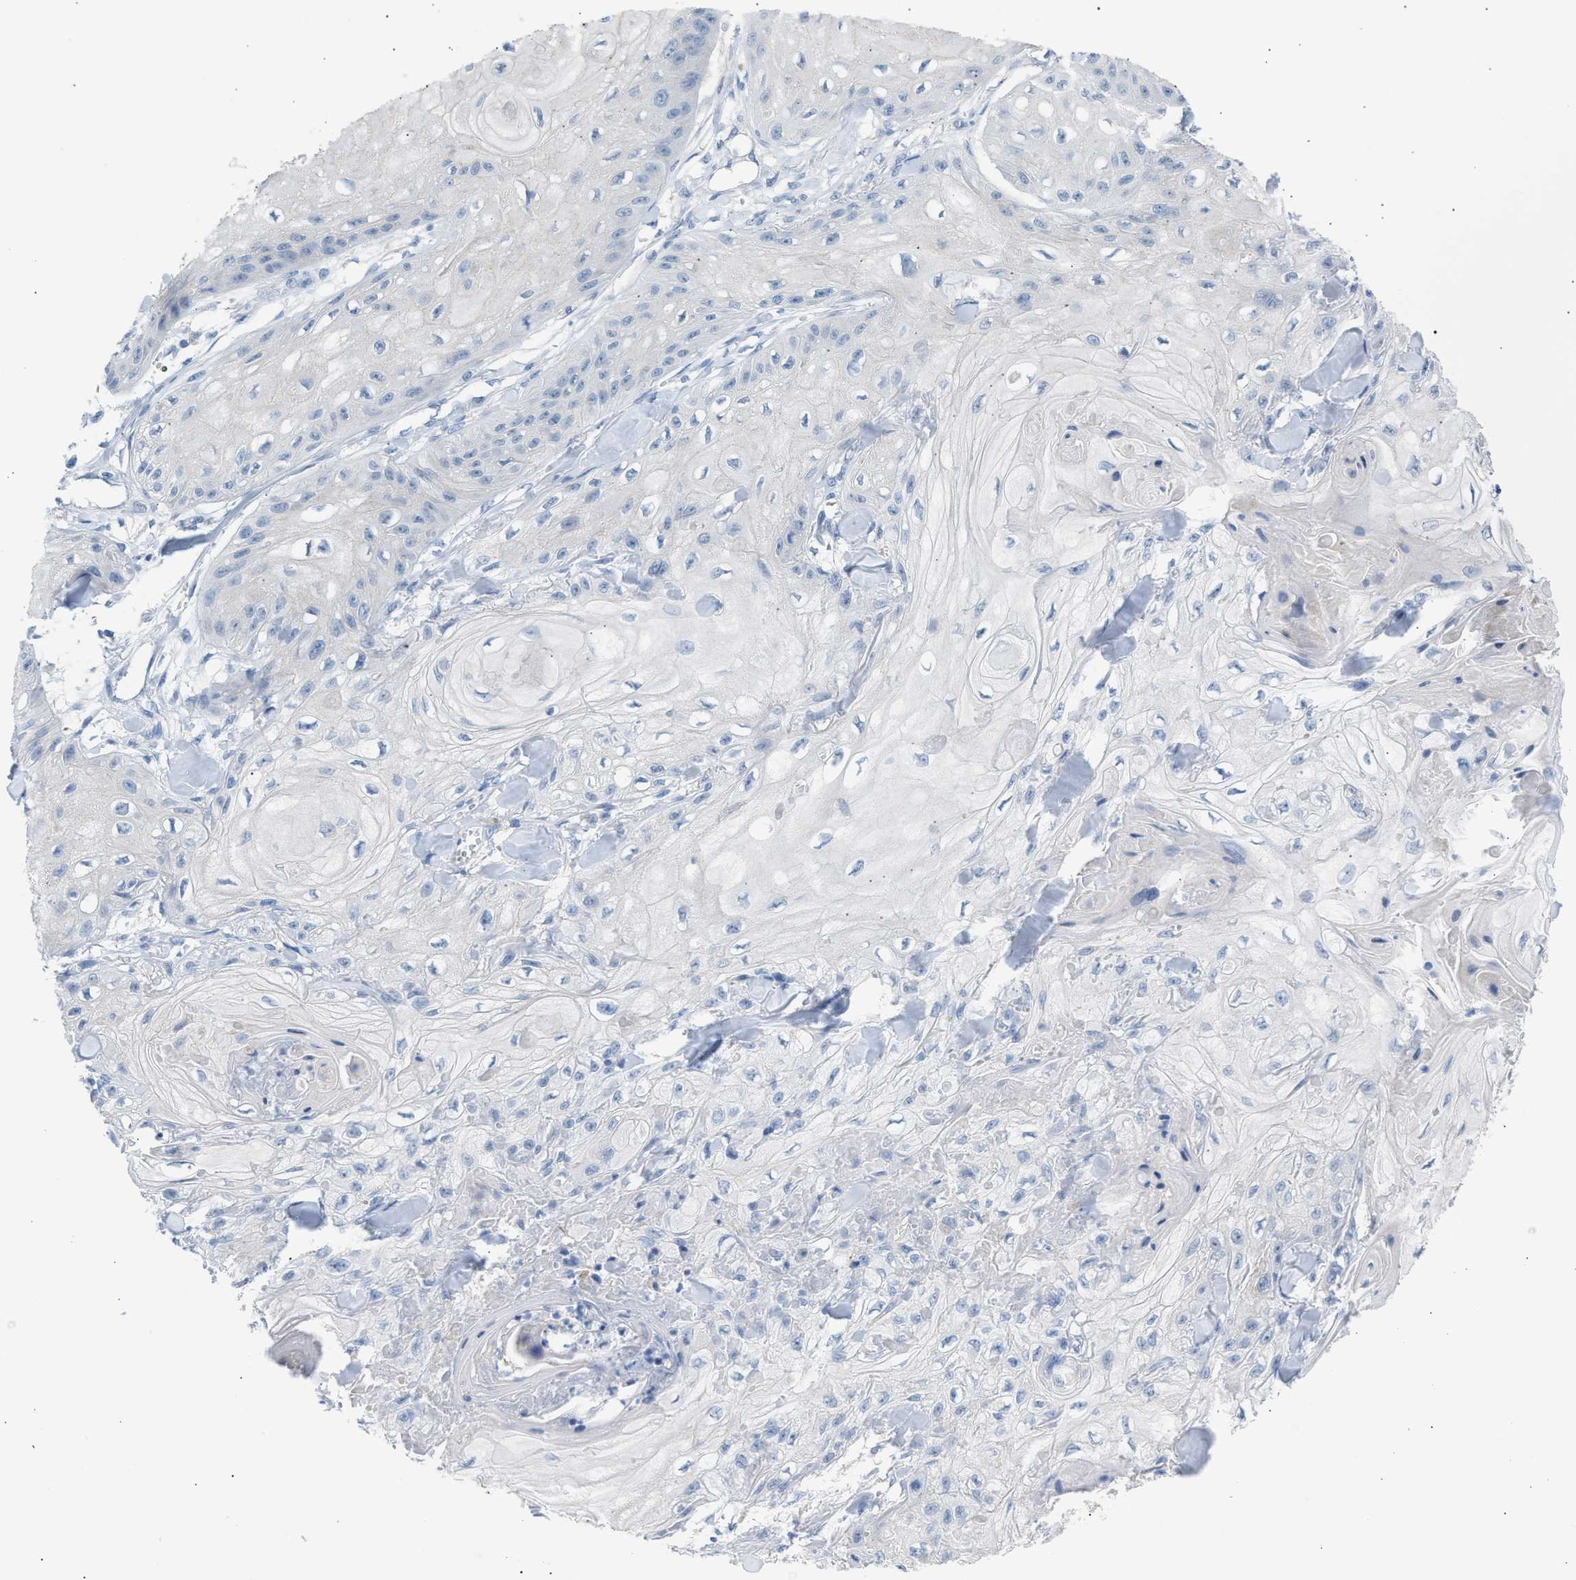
{"staining": {"intensity": "negative", "quantity": "none", "location": "none"}, "tissue": "skin cancer", "cell_type": "Tumor cells", "image_type": "cancer", "snomed": [{"axis": "morphology", "description": "Squamous cell carcinoma, NOS"}, {"axis": "topography", "description": "Skin"}], "caption": "IHC image of human skin cancer (squamous cell carcinoma) stained for a protein (brown), which exhibits no expression in tumor cells. (DAB immunohistochemistry (IHC) visualized using brightfield microscopy, high magnification).", "gene": "ERBB2", "patient": {"sex": "male", "age": 74}}